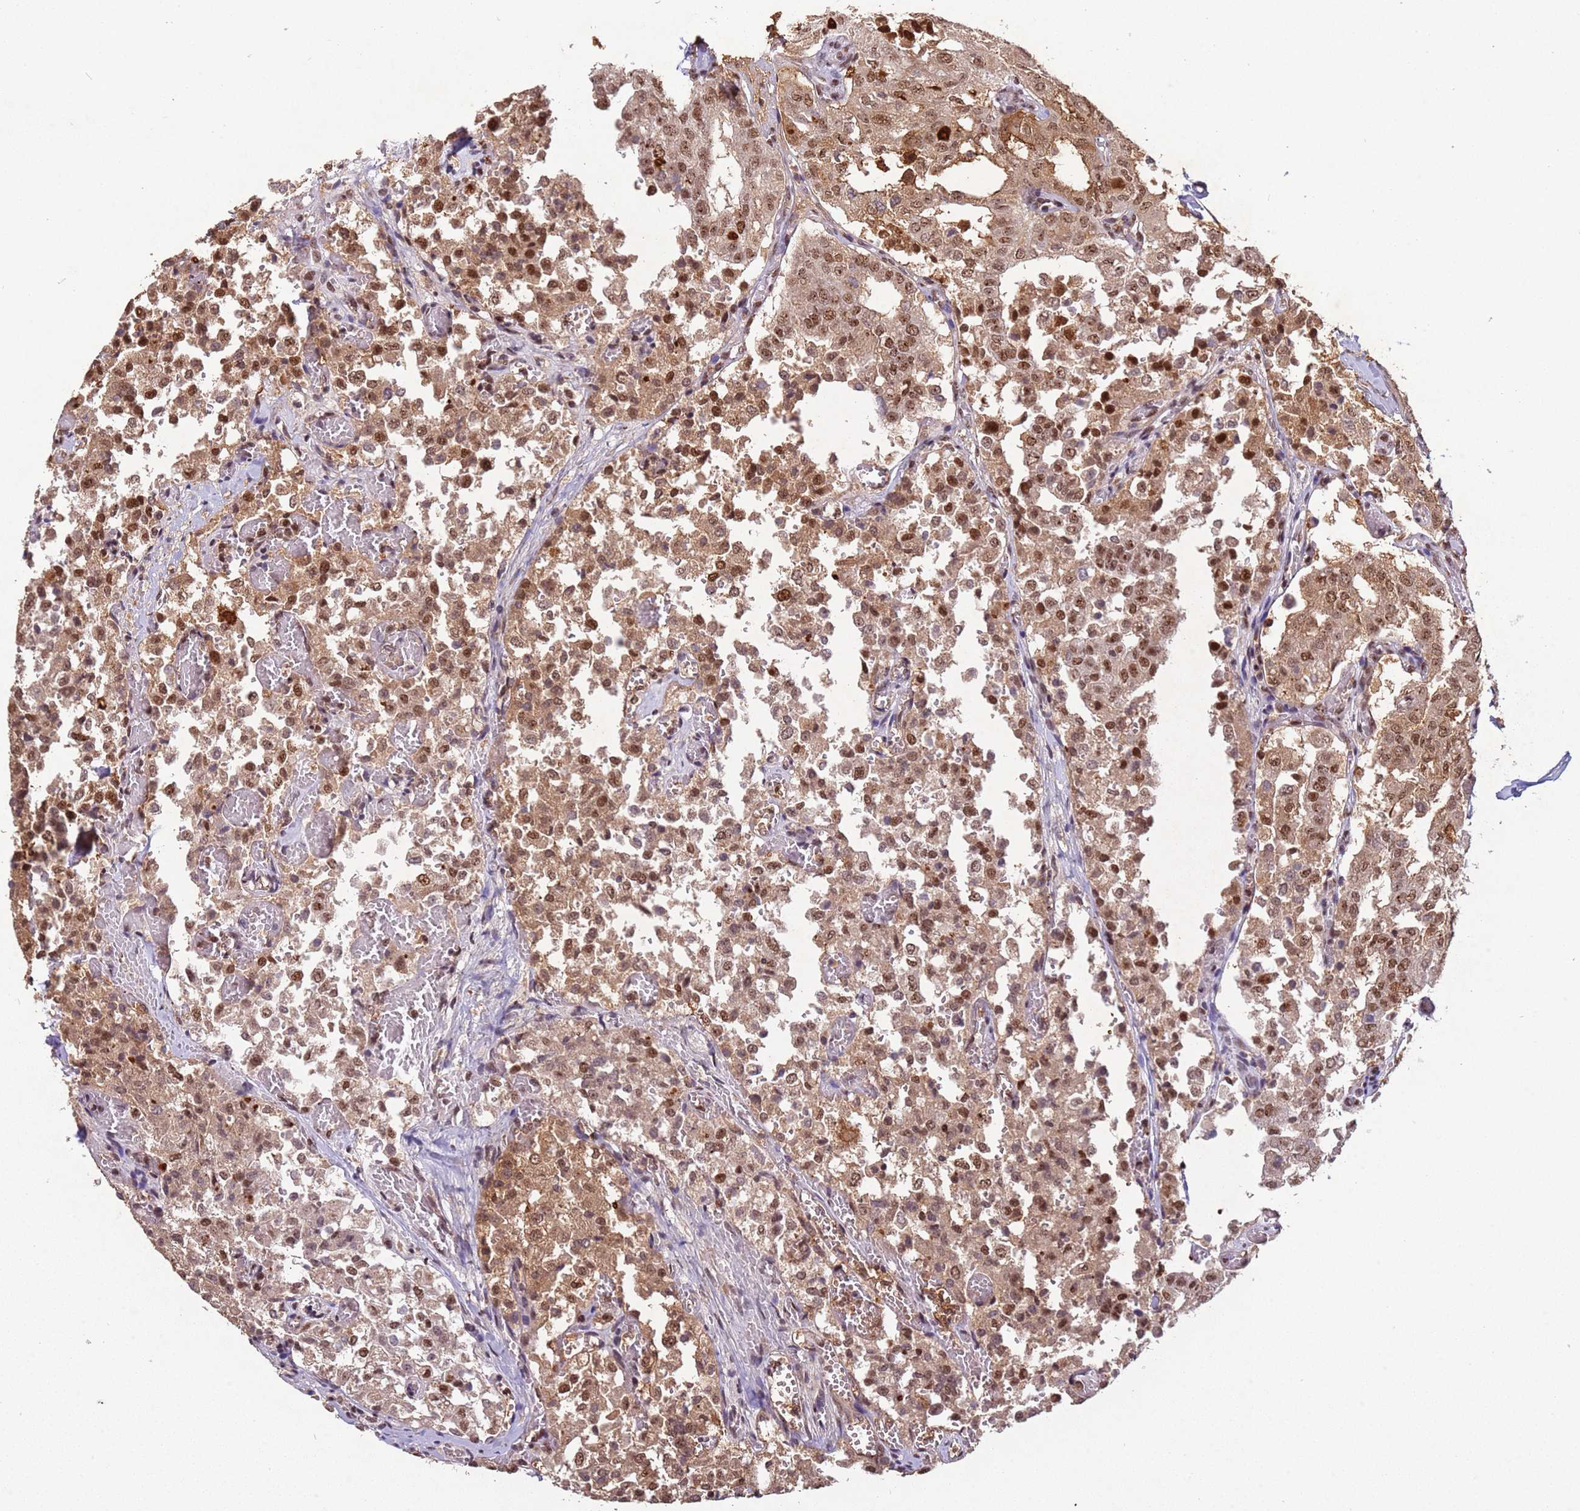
{"staining": {"intensity": "moderate", "quantity": ">75%", "location": "cytoplasmic/membranous,nuclear"}, "tissue": "thyroid cancer", "cell_type": "Tumor cells", "image_type": "cancer", "snomed": [{"axis": "morphology", "description": "Follicular adenoma carcinoma, NOS"}, {"axis": "topography", "description": "Thyroid gland"}], "caption": "DAB immunohistochemical staining of thyroid cancer shows moderate cytoplasmic/membranous and nuclear protein staining in approximately >75% of tumor cells.", "gene": "ESF1", "patient": {"sex": "male", "age": 75}}